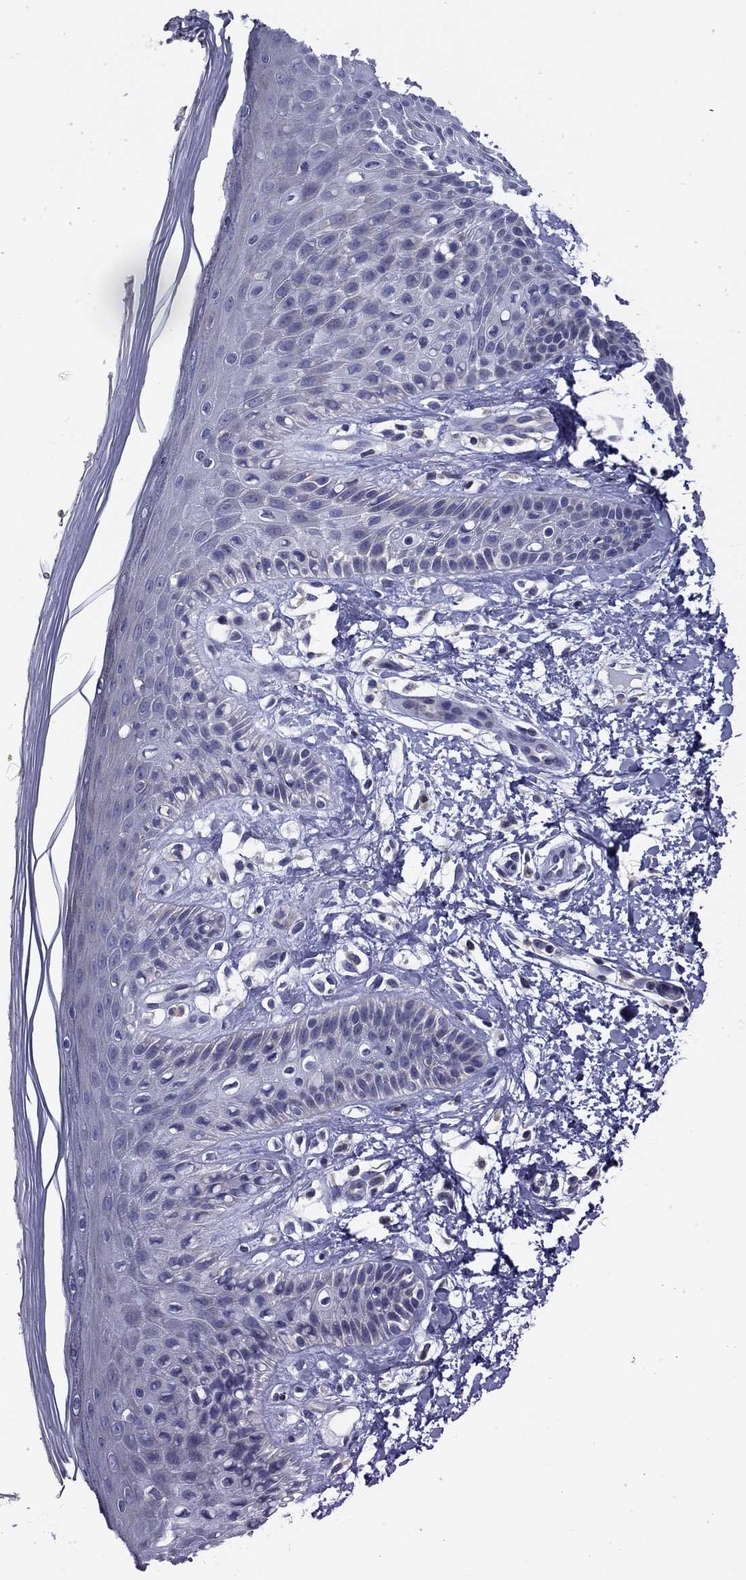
{"staining": {"intensity": "negative", "quantity": "none", "location": "none"}, "tissue": "skin", "cell_type": "Epidermal cells", "image_type": "normal", "snomed": [{"axis": "morphology", "description": "Normal tissue, NOS"}, {"axis": "topography", "description": "Anal"}], "caption": "This is an immunohistochemistry micrograph of normal human skin. There is no expression in epidermal cells.", "gene": "POU2F2", "patient": {"sex": "male", "age": 36}}